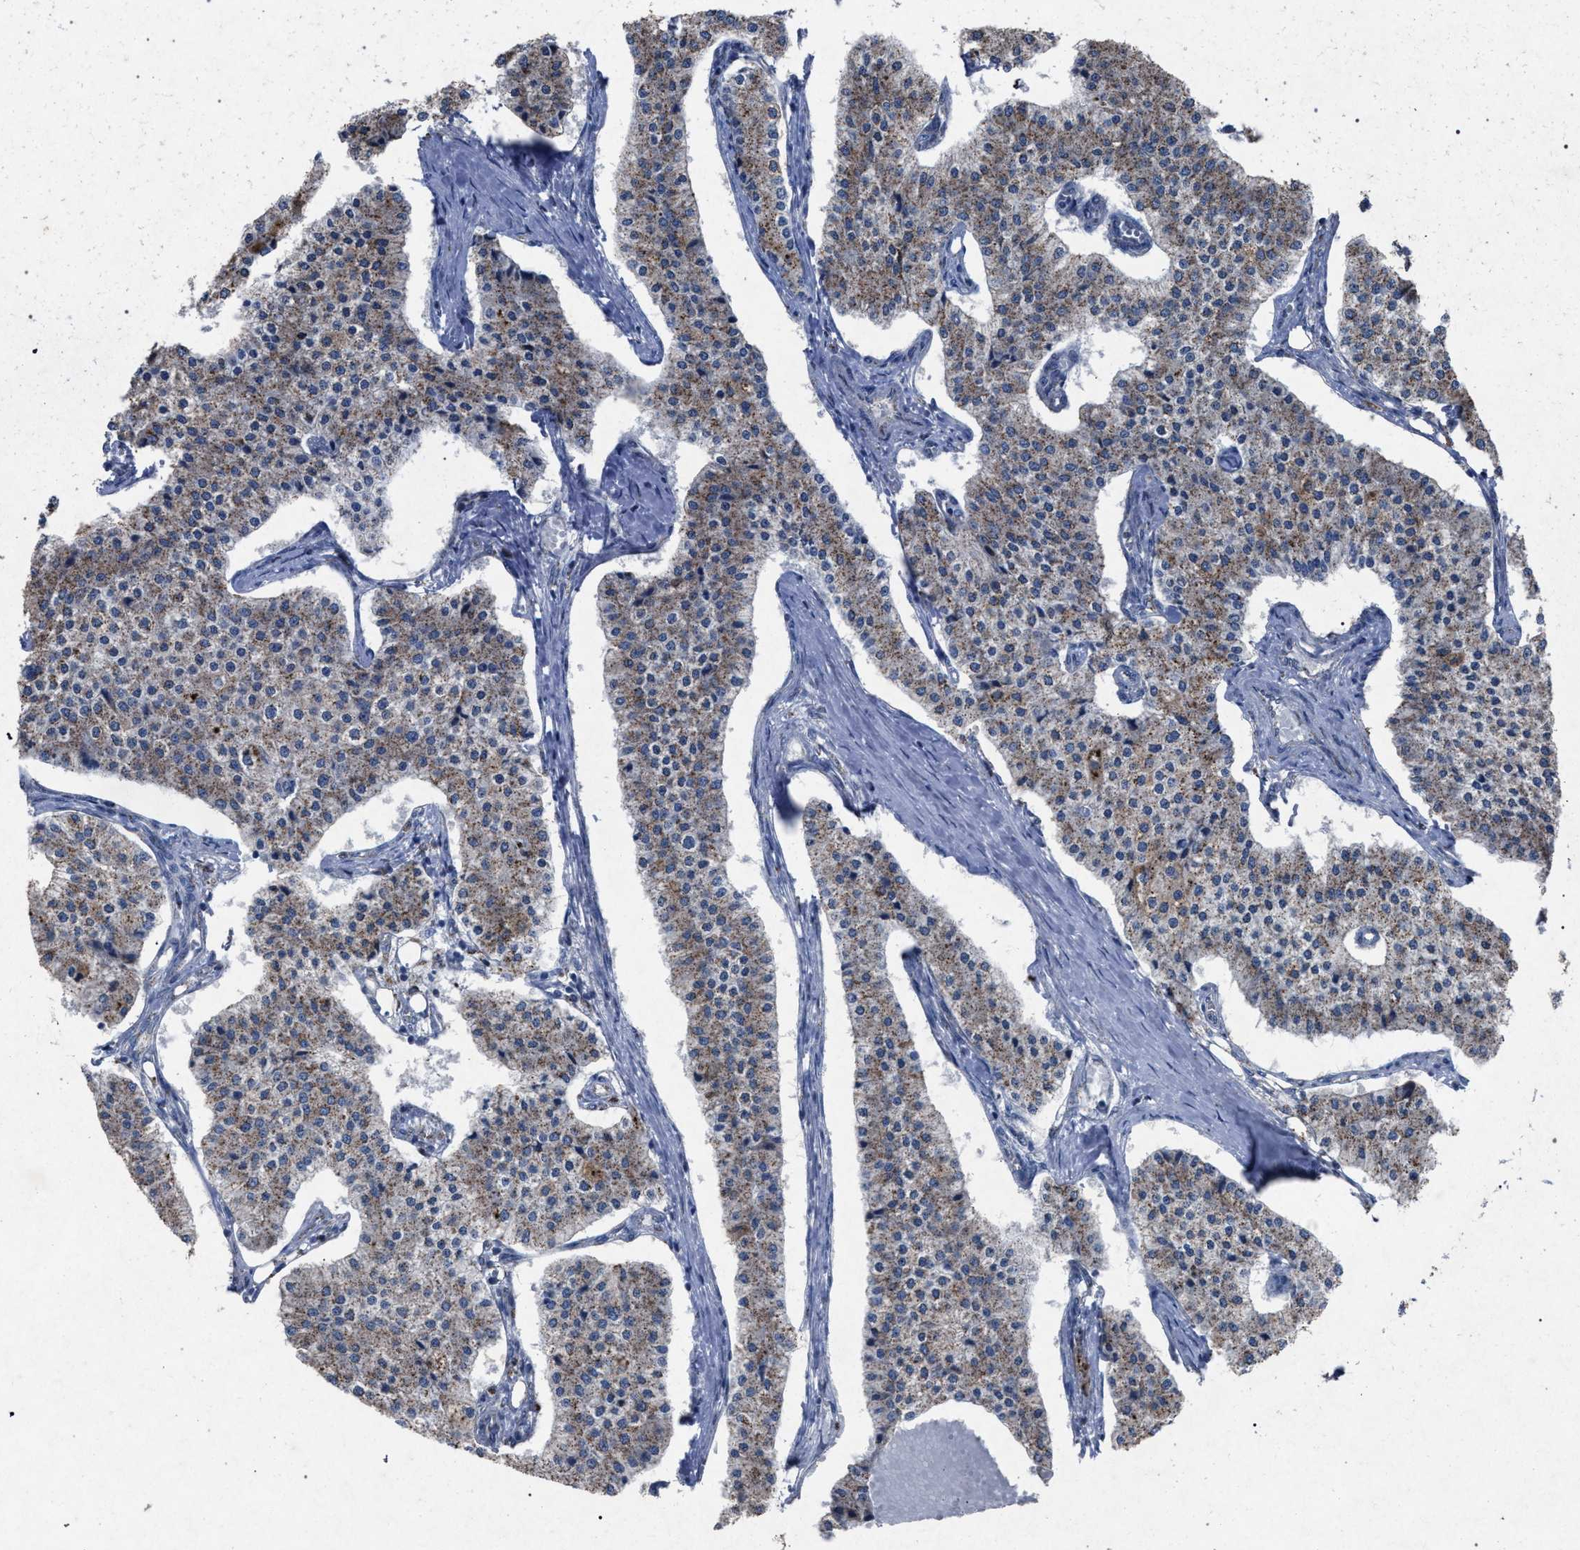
{"staining": {"intensity": "weak", "quantity": ">75%", "location": "cytoplasmic/membranous"}, "tissue": "carcinoid", "cell_type": "Tumor cells", "image_type": "cancer", "snomed": [{"axis": "morphology", "description": "Carcinoid, malignant, NOS"}, {"axis": "topography", "description": "Colon"}], "caption": "This histopathology image exhibits IHC staining of carcinoid, with low weak cytoplasmic/membranous positivity in about >75% of tumor cells.", "gene": "HSD17B4", "patient": {"sex": "female", "age": 52}}